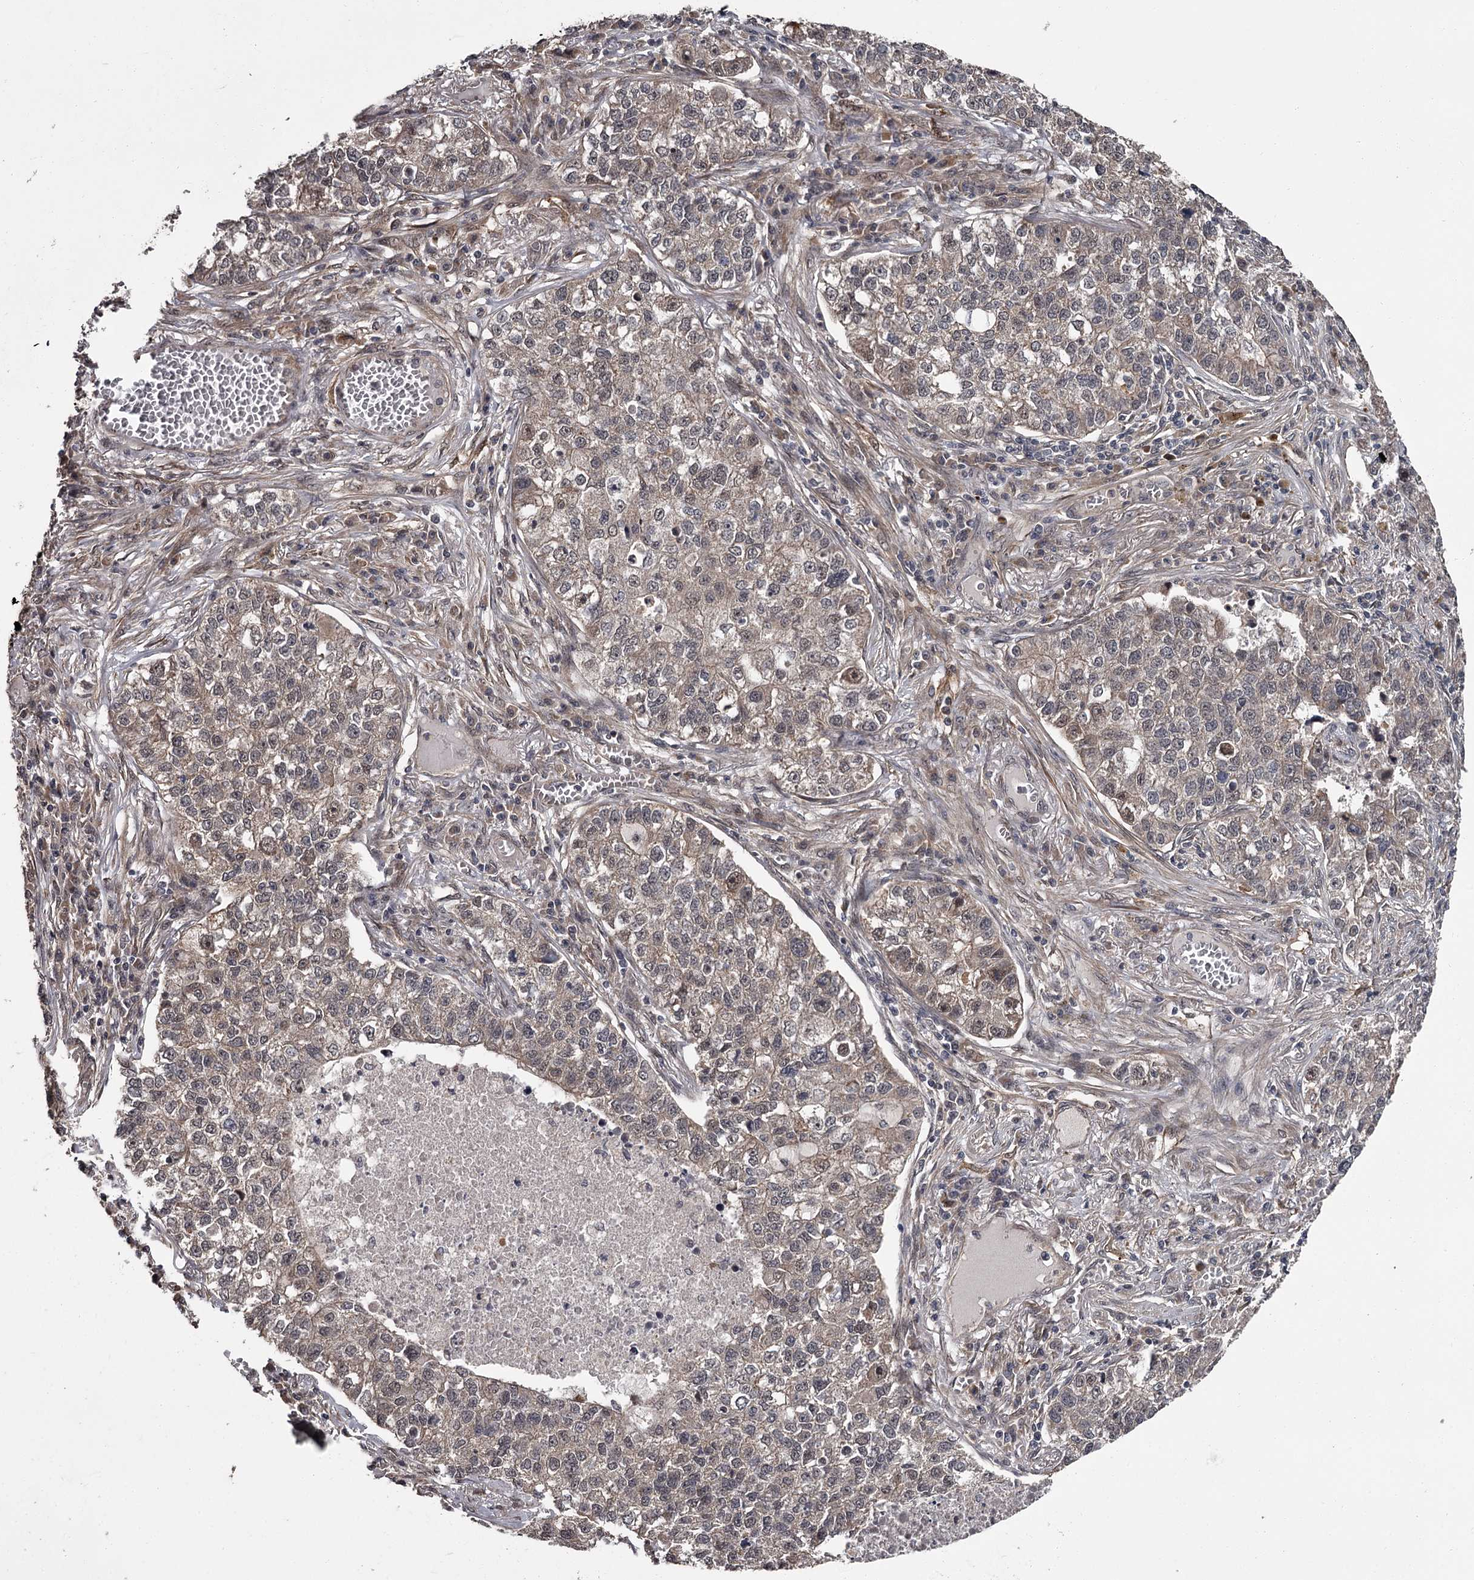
{"staining": {"intensity": "weak", "quantity": "<25%", "location": "cytoplasmic/membranous"}, "tissue": "lung cancer", "cell_type": "Tumor cells", "image_type": "cancer", "snomed": [{"axis": "morphology", "description": "Adenocarcinoma, NOS"}, {"axis": "topography", "description": "Lung"}], "caption": "Tumor cells show no significant staining in adenocarcinoma (lung).", "gene": "CDC42EP2", "patient": {"sex": "male", "age": 49}}